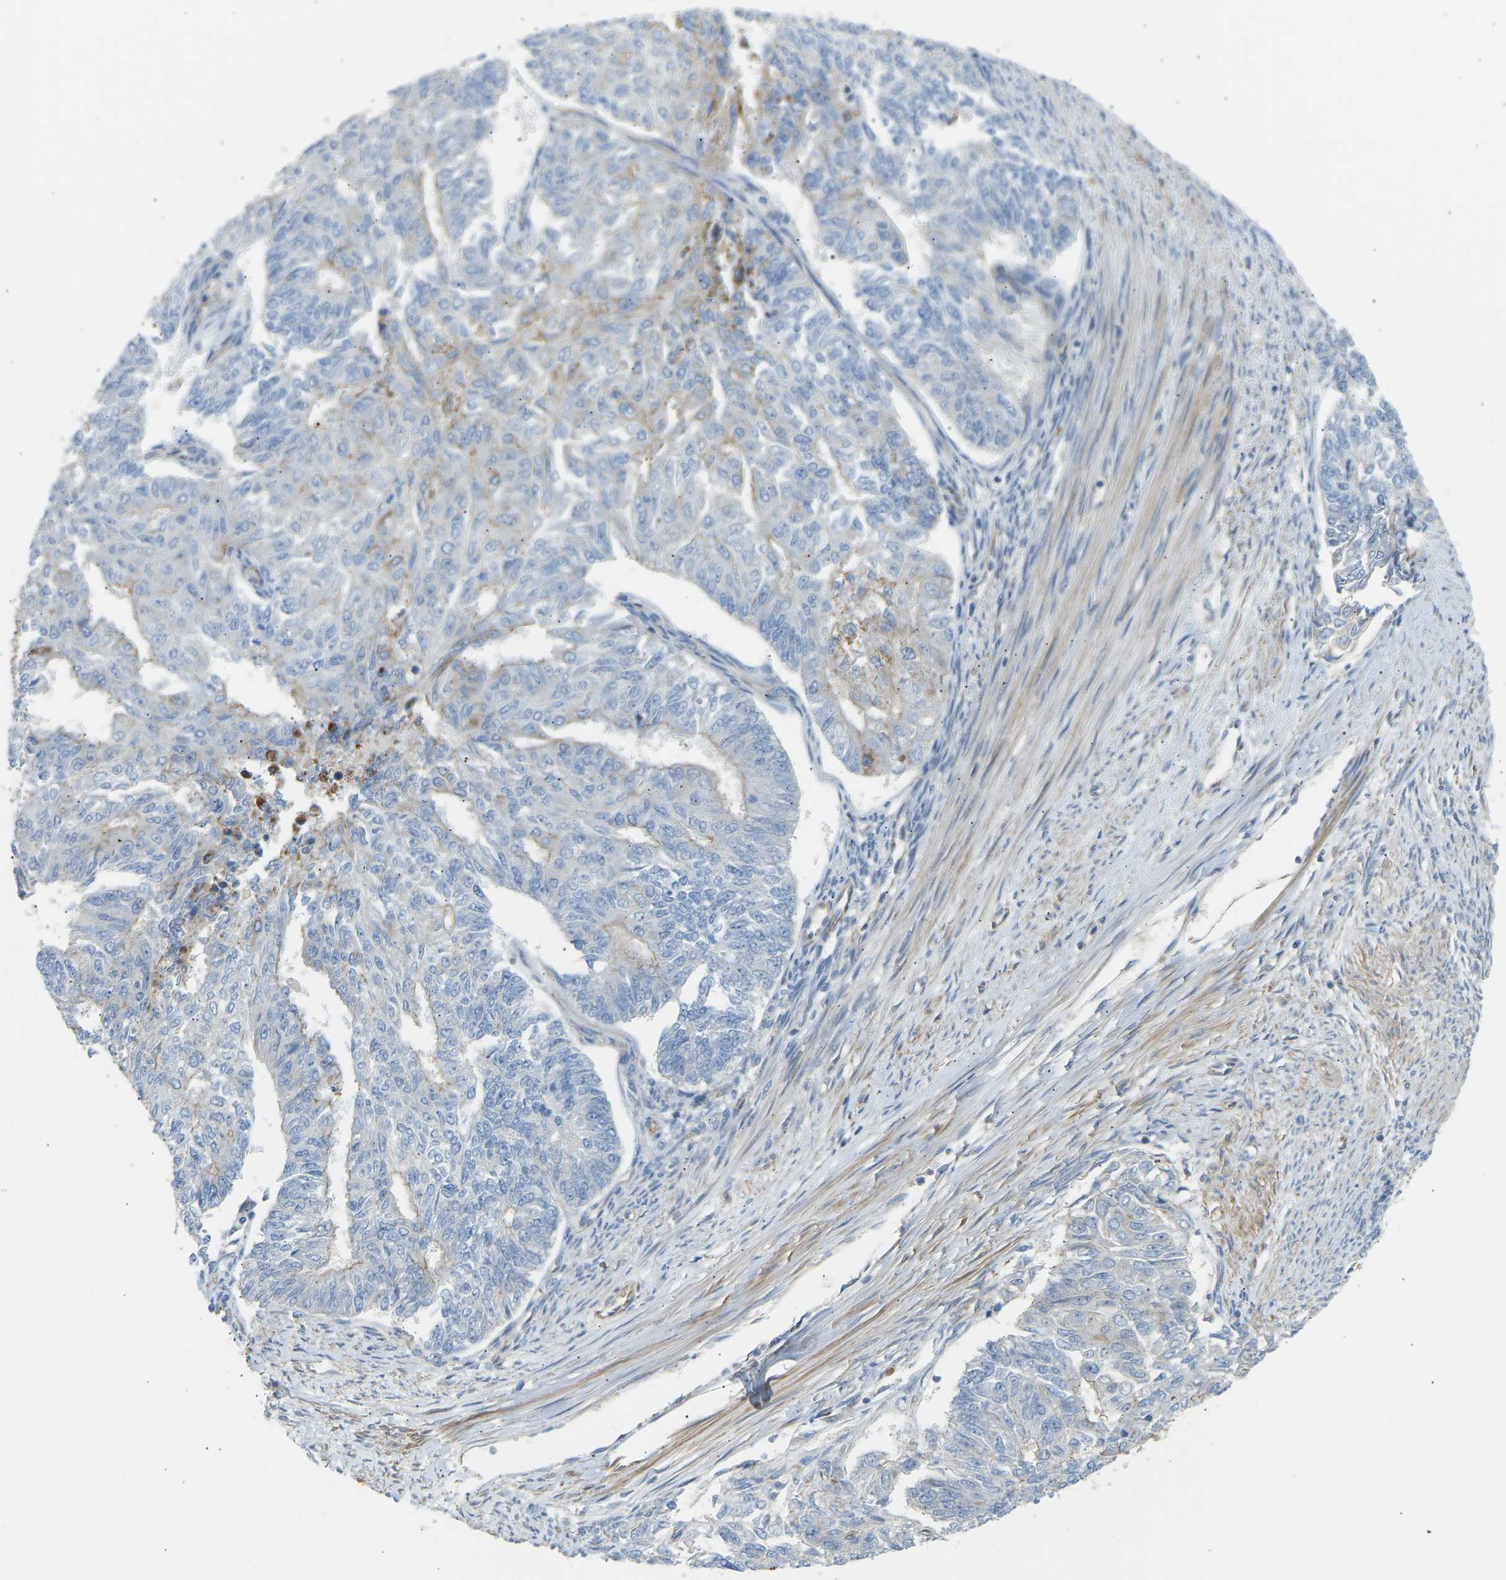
{"staining": {"intensity": "negative", "quantity": "none", "location": "none"}, "tissue": "endometrial cancer", "cell_type": "Tumor cells", "image_type": "cancer", "snomed": [{"axis": "morphology", "description": "Adenocarcinoma, NOS"}, {"axis": "topography", "description": "Endometrium"}], "caption": "A high-resolution histopathology image shows immunohistochemistry staining of adenocarcinoma (endometrial), which demonstrates no significant staining in tumor cells. (Brightfield microscopy of DAB IHC at high magnification).", "gene": "YIPF2", "patient": {"sex": "female", "age": 32}}